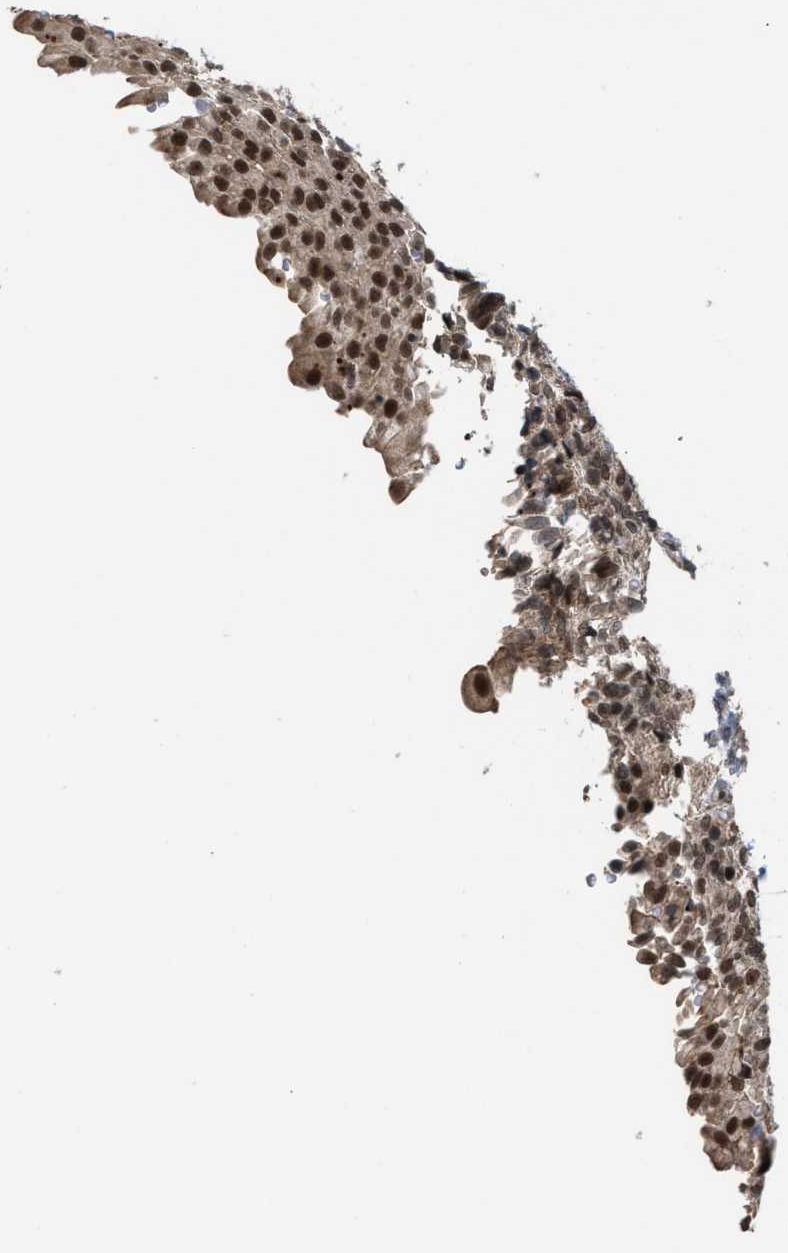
{"staining": {"intensity": "strong", "quantity": ">75%", "location": "nuclear"}, "tissue": "urinary bladder", "cell_type": "Urothelial cells", "image_type": "normal", "snomed": [{"axis": "morphology", "description": "Urothelial carcinoma, High grade"}, {"axis": "topography", "description": "Urinary bladder"}], "caption": "IHC image of normal urinary bladder: human urinary bladder stained using IHC displays high levels of strong protein expression localized specifically in the nuclear of urothelial cells, appearing as a nuclear brown color.", "gene": "C9orf78", "patient": {"sex": "male", "age": 46}}